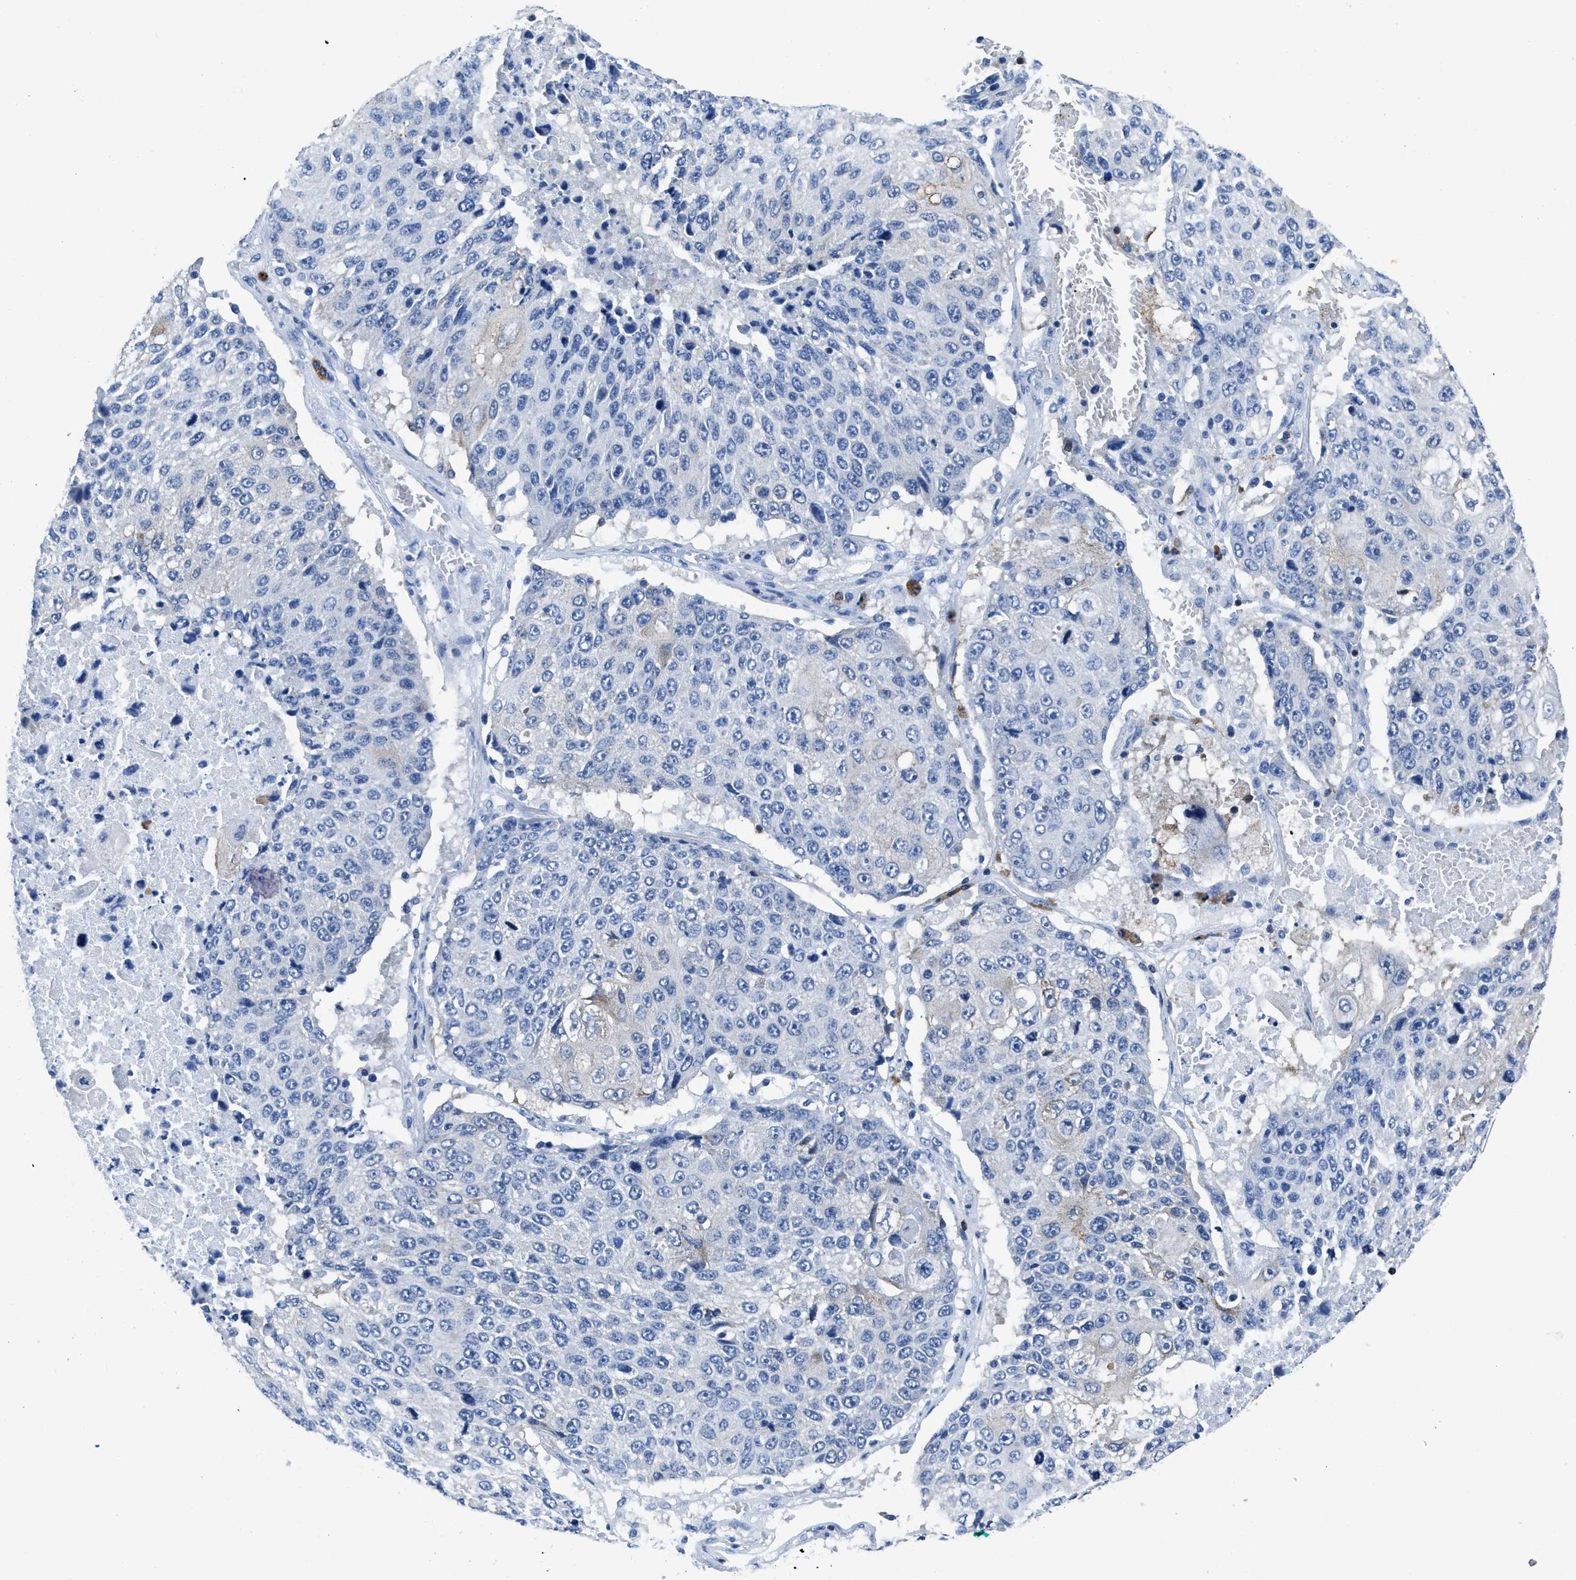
{"staining": {"intensity": "weak", "quantity": "<25%", "location": "cytoplasmic/membranous"}, "tissue": "lung cancer", "cell_type": "Tumor cells", "image_type": "cancer", "snomed": [{"axis": "morphology", "description": "Squamous cell carcinoma, NOS"}, {"axis": "topography", "description": "Lung"}], "caption": "An immunohistochemistry (IHC) photomicrograph of lung cancer (squamous cell carcinoma) is shown. There is no staining in tumor cells of lung cancer (squamous cell carcinoma). (DAB immunohistochemistry (IHC) with hematoxylin counter stain).", "gene": "ITGA3", "patient": {"sex": "male", "age": 61}}